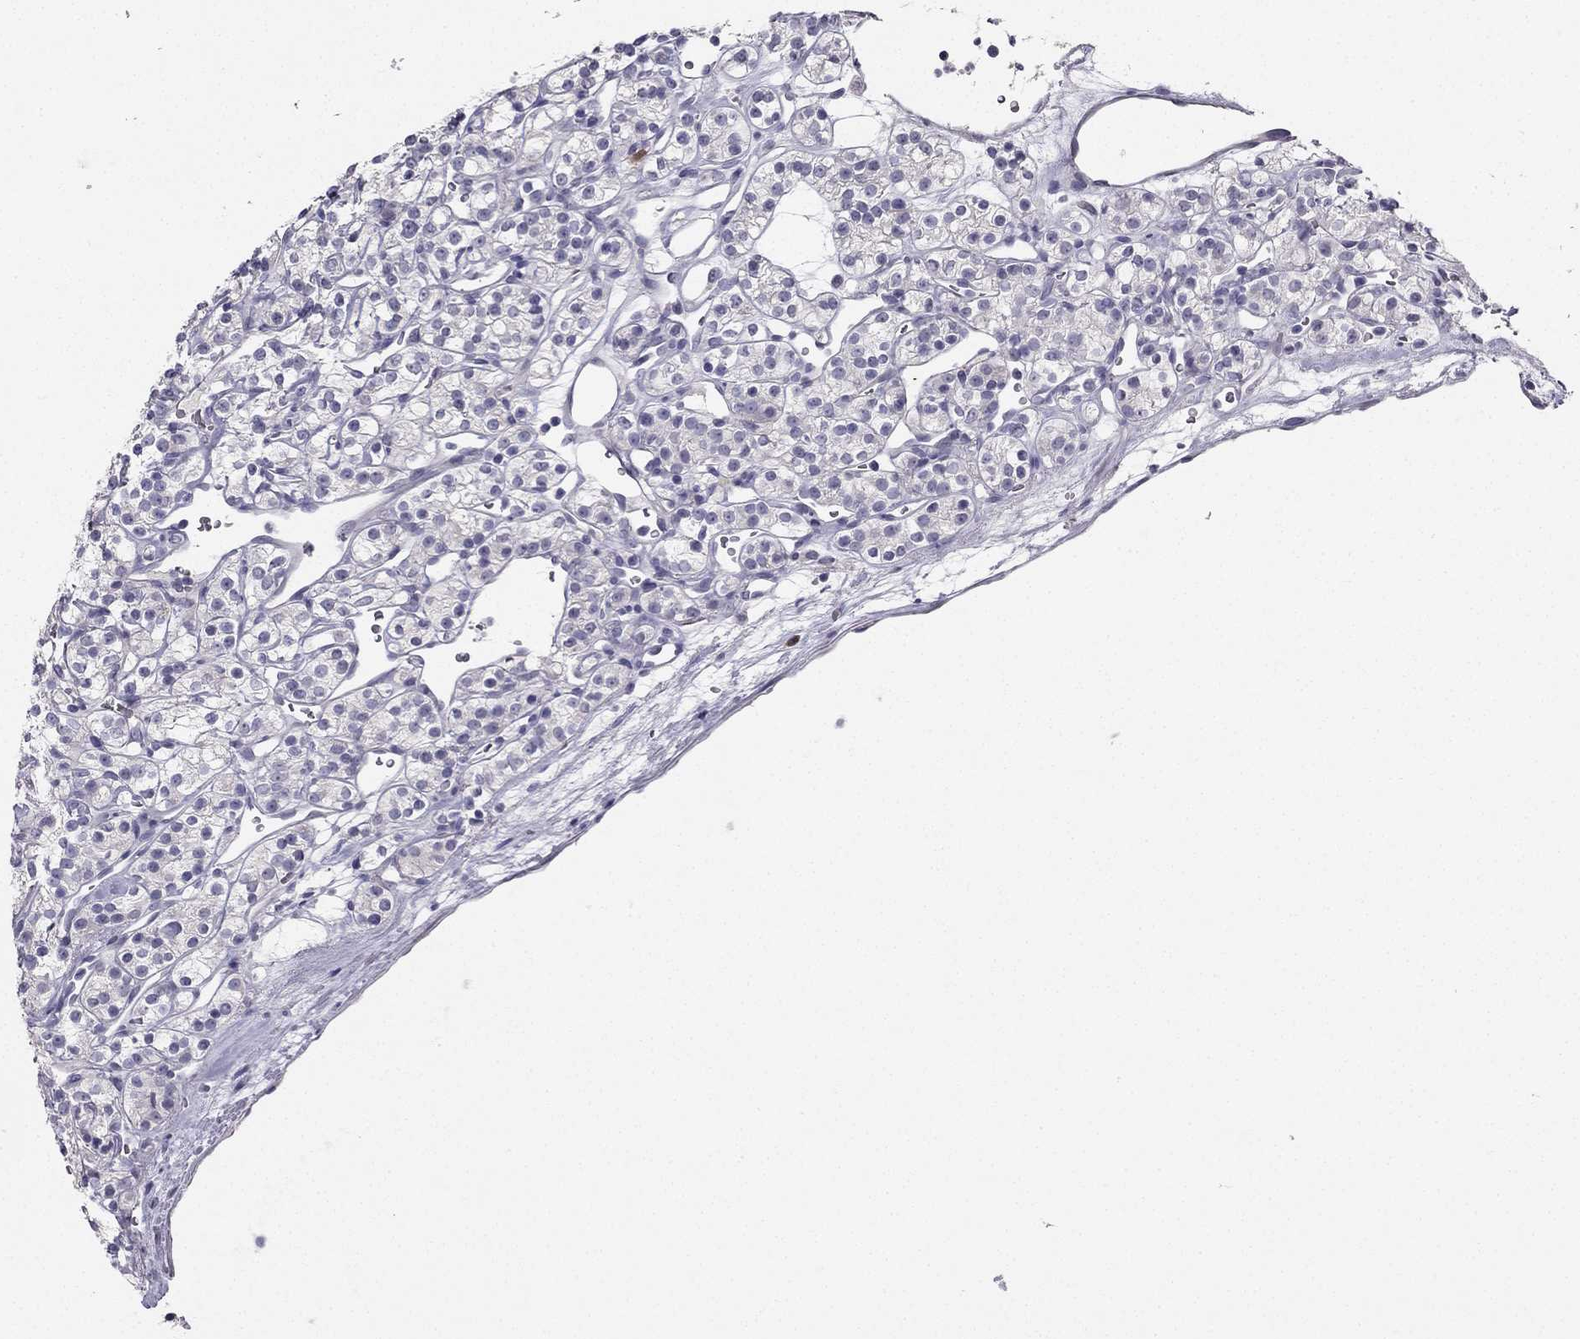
{"staining": {"intensity": "negative", "quantity": "none", "location": "none"}, "tissue": "renal cancer", "cell_type": "Tumor cells", "image_type": "cancer", "snomed": [{"axis": "morphology", "description": "Adenocarcinoma, NOS"}, {"axis": "topography", "description": "Kidney"}], "caption": "A high-resolution histopathology image shows IHC staining of renal adenocarcinoma, which demonstrates no significant staining in tumor cells. (Stains: DAB immunohistochemistry with hematoxylin counter stain, Microscopy: brightfield microscopy at high magnification).", "gene": "CALB2", "patient": {"sex": "male", "age": 77}}